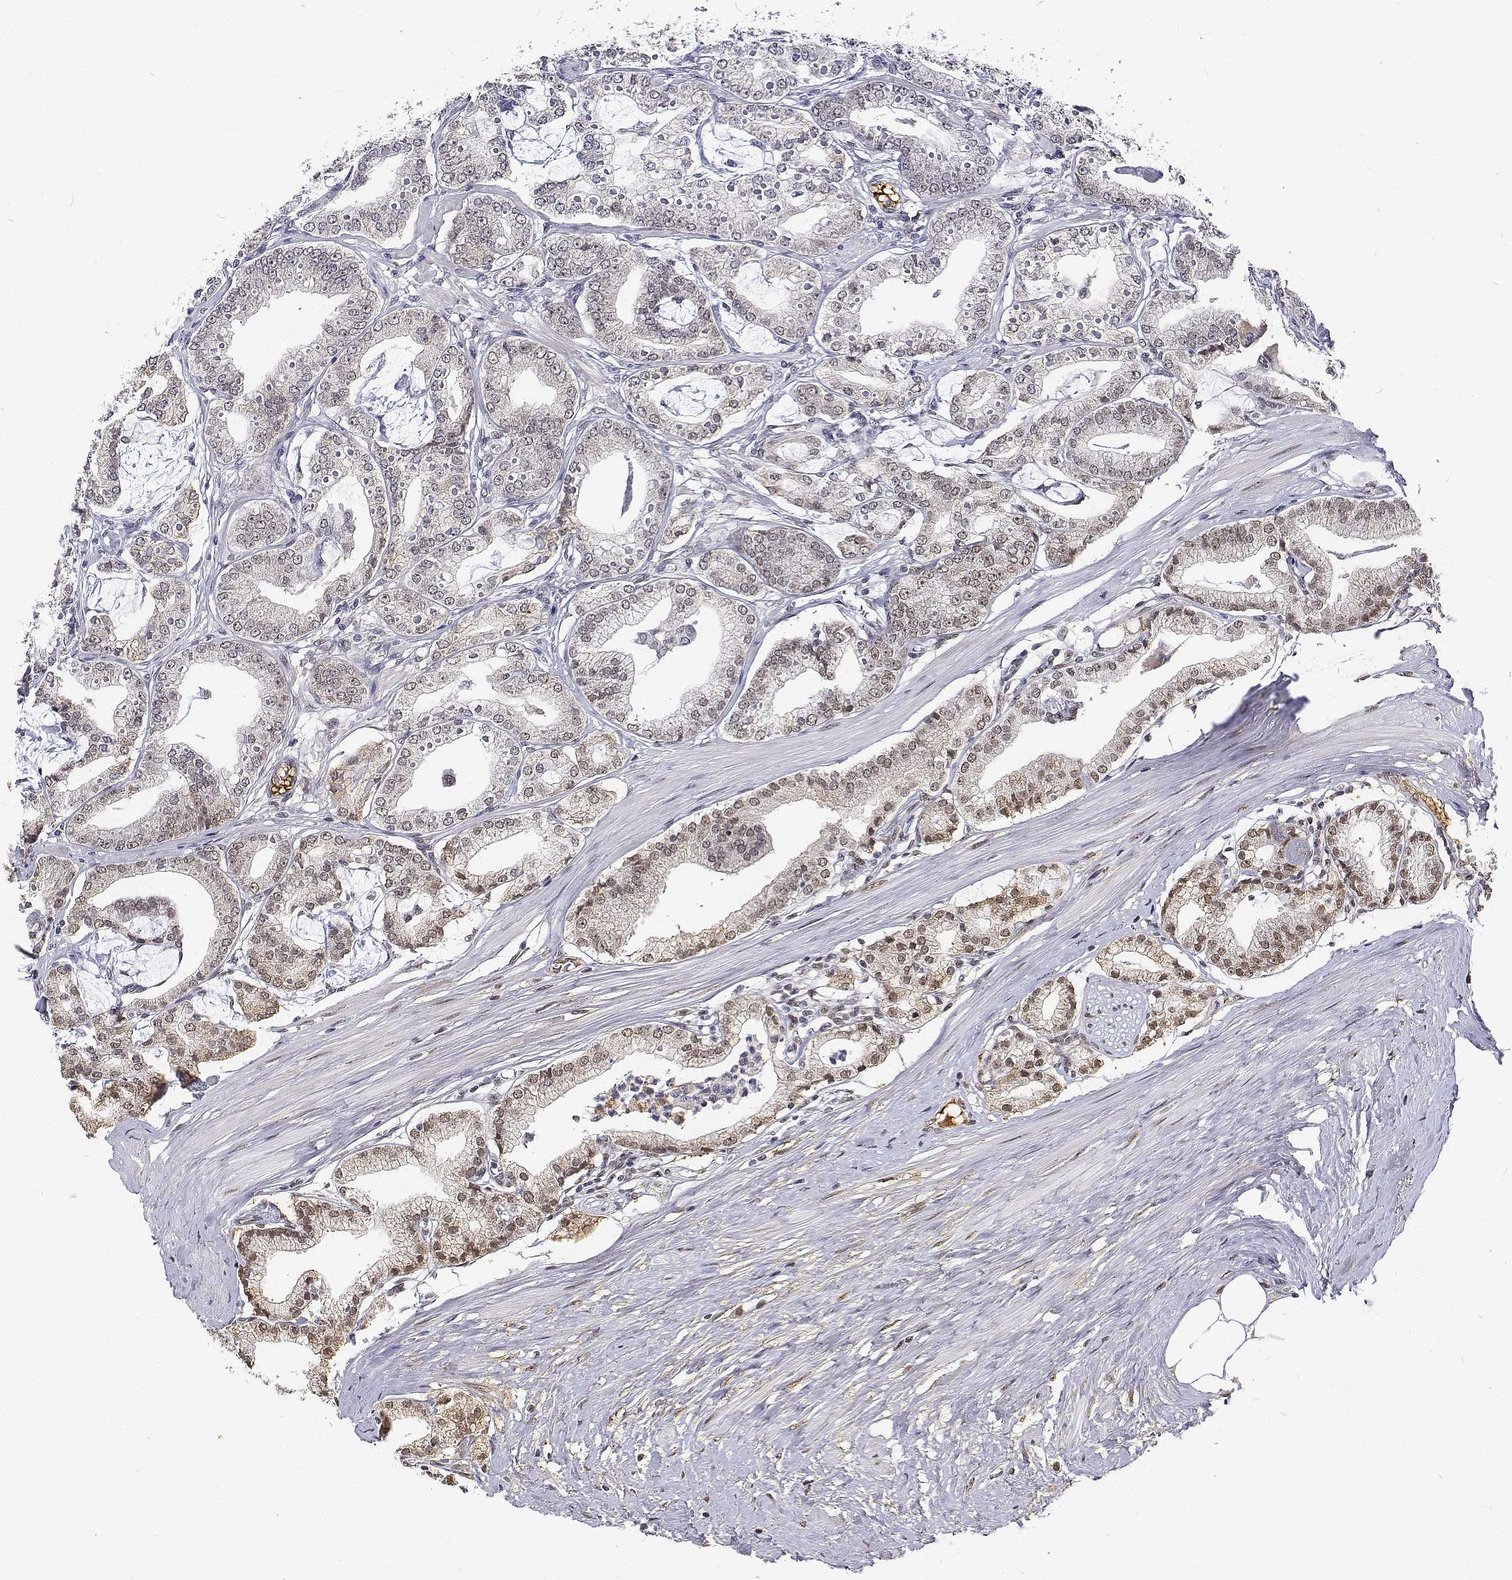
{"staining": {"intensity": "weak", "quantity": "25%-75%", "location": "nuclear"}, "tissue": "prostate cancer", "cell_type": "Tumor cells", "image_type": "cancer", "snomed": [{"axis": "morphology", "description": "Adenocarcinoma, High grade"}, {"axis": "topography", "description": "Prostate"}], "caption": "This micrograph shows IHC staining of adenocarcinoma (high-grade) (prostate), with low weak nuclear expression in approximately 25%-75% of tumor cells.", "gene": "ATRX", "patient": {"sex": "male", "age": 71}}